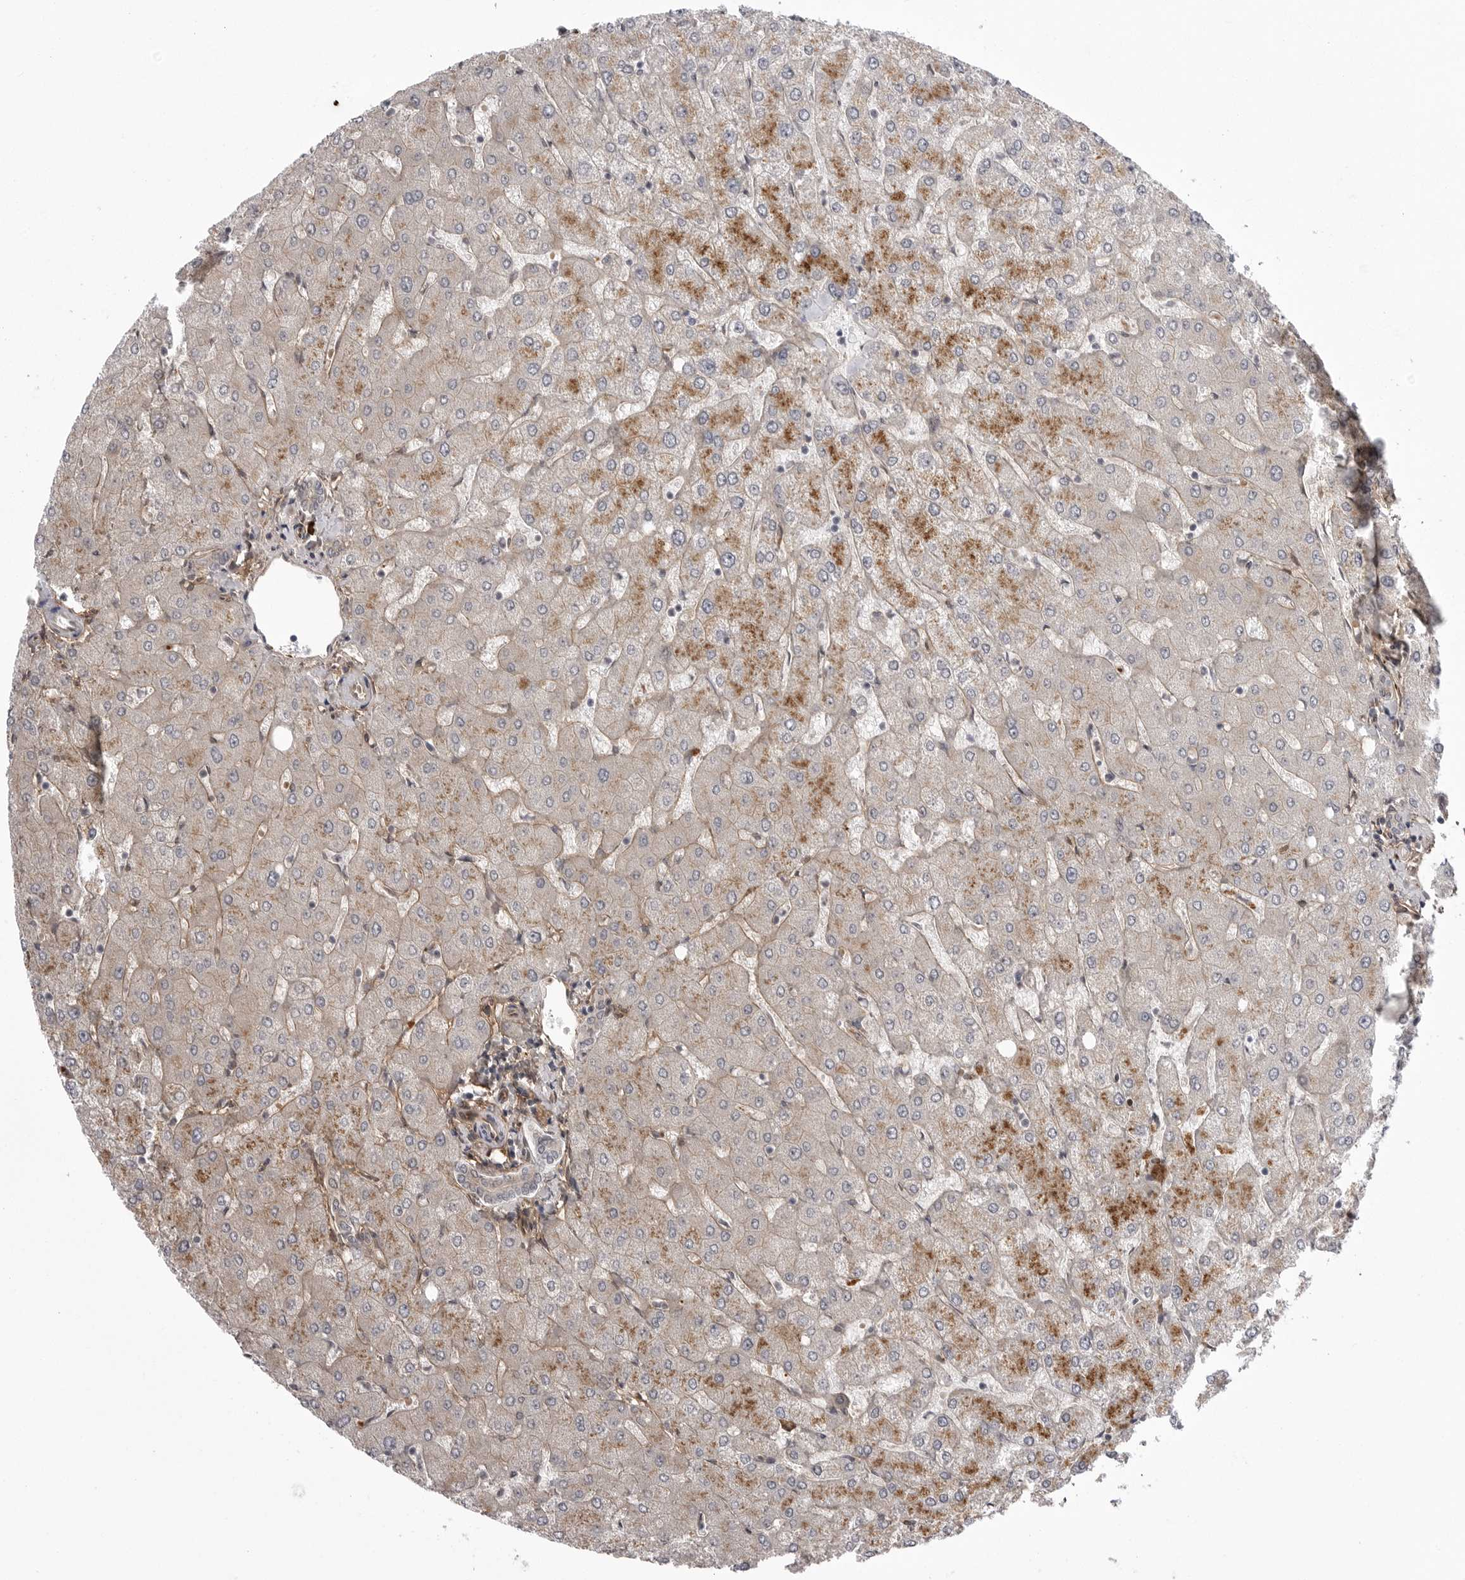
{"staining": {"intensity": "weak", "quantity": "<25%", "location": "cytoplasmic/membranous"}, "tissue": "liver", "cell_type": "Cholangiocytes", "image_type": "normal", "snomed": [{"axis": "morphology", "description": "Normal tissue, NOS"}, {"axis": "topography", "description": "Liver"}], "caption": "Immunohistochemical staining of unremarkable liver reveals no significant expression in cholangiocytes.", "gene": "ARL5A", "patient": {"sex": "female", "age": 54}}